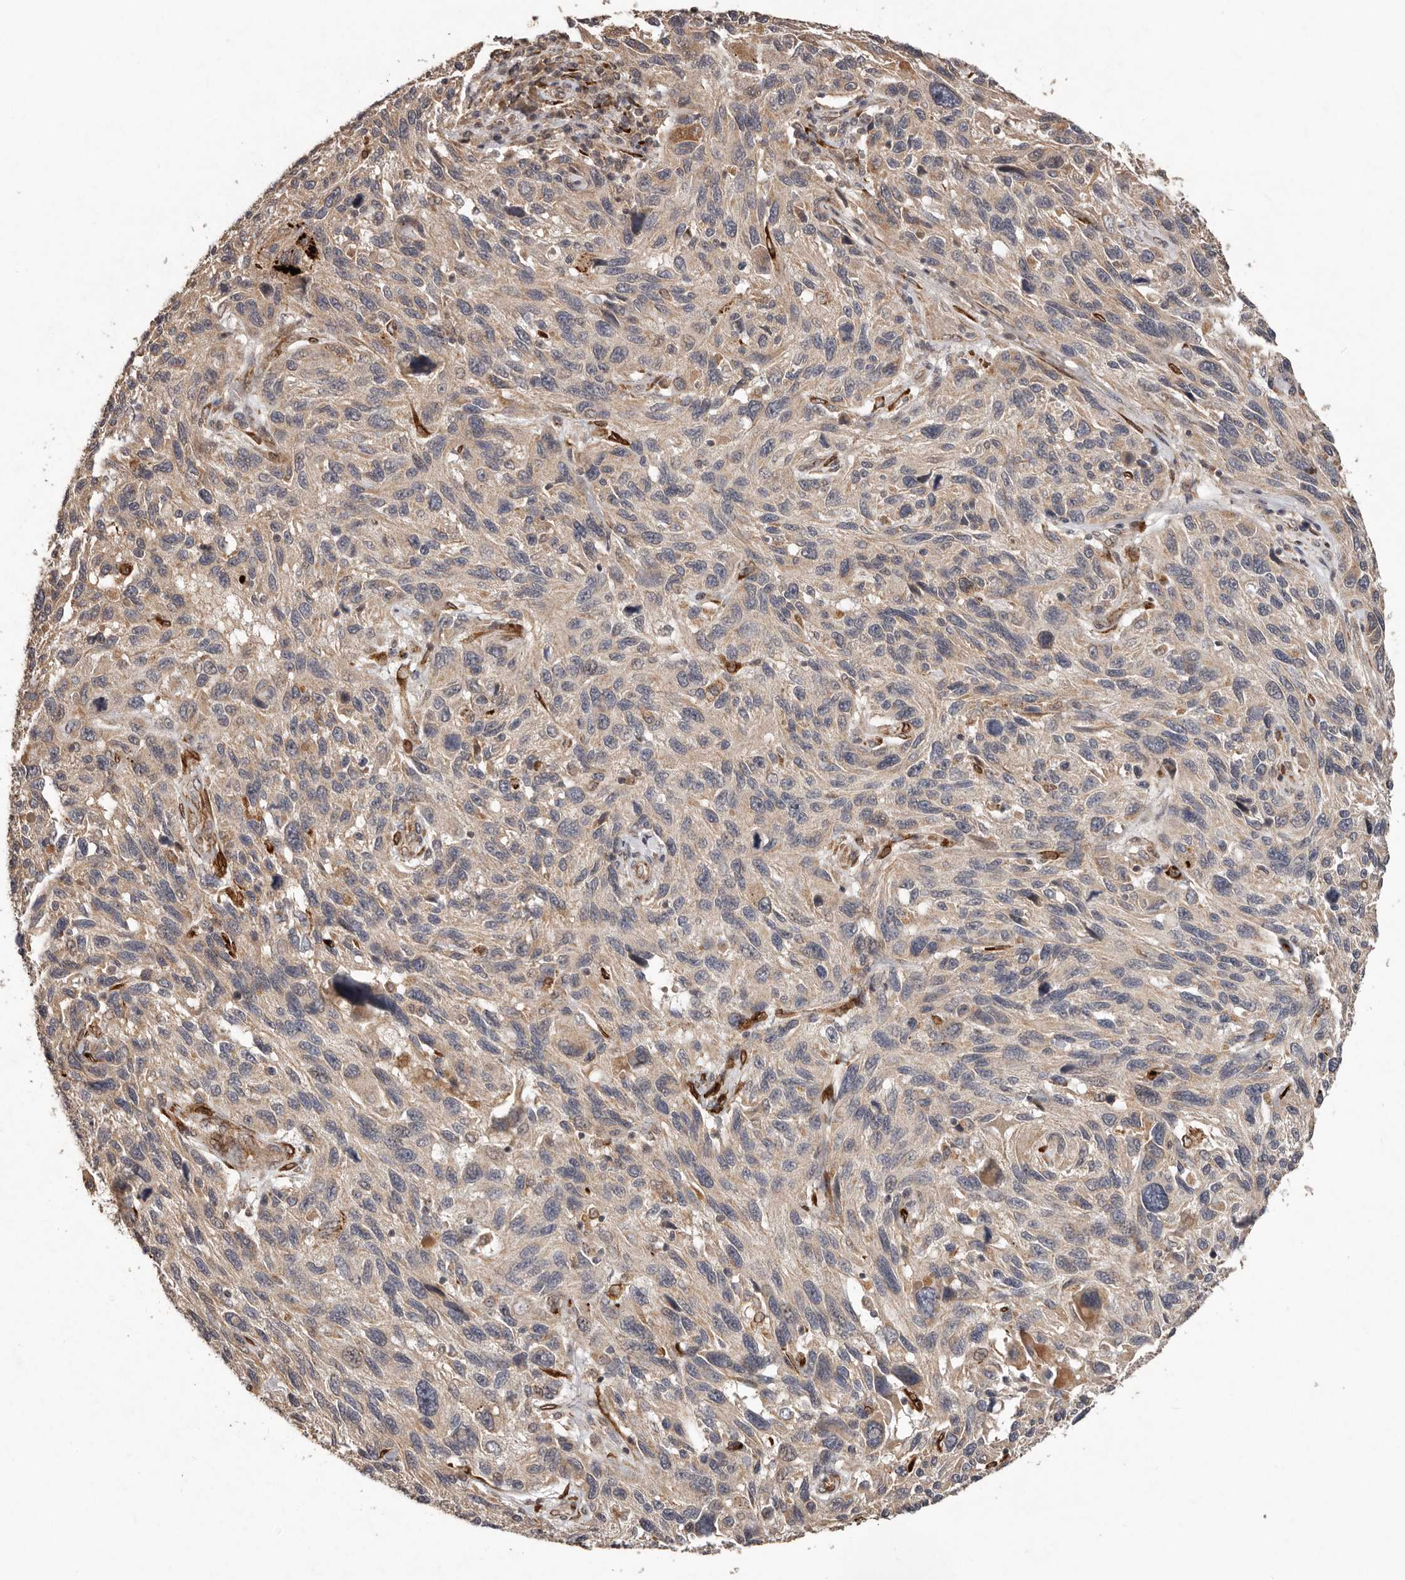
{"staining": {"intensity": "negative", "quantity": "none", "location": "none"}, "tissue": "melanoma", "cell_type": "Tumor cells", "image_type": "cancer", "snomed": [{"axis": "morphology", "description": "Malignant melanoma, NOS"}, {"axis": "topography", "description": "Skin"}], "caption": "Tumor cells are negative for brown protein staining in malignant melanoma.", "gene": "PLOD2", "patient": {"sex": "male", "age": 53}}